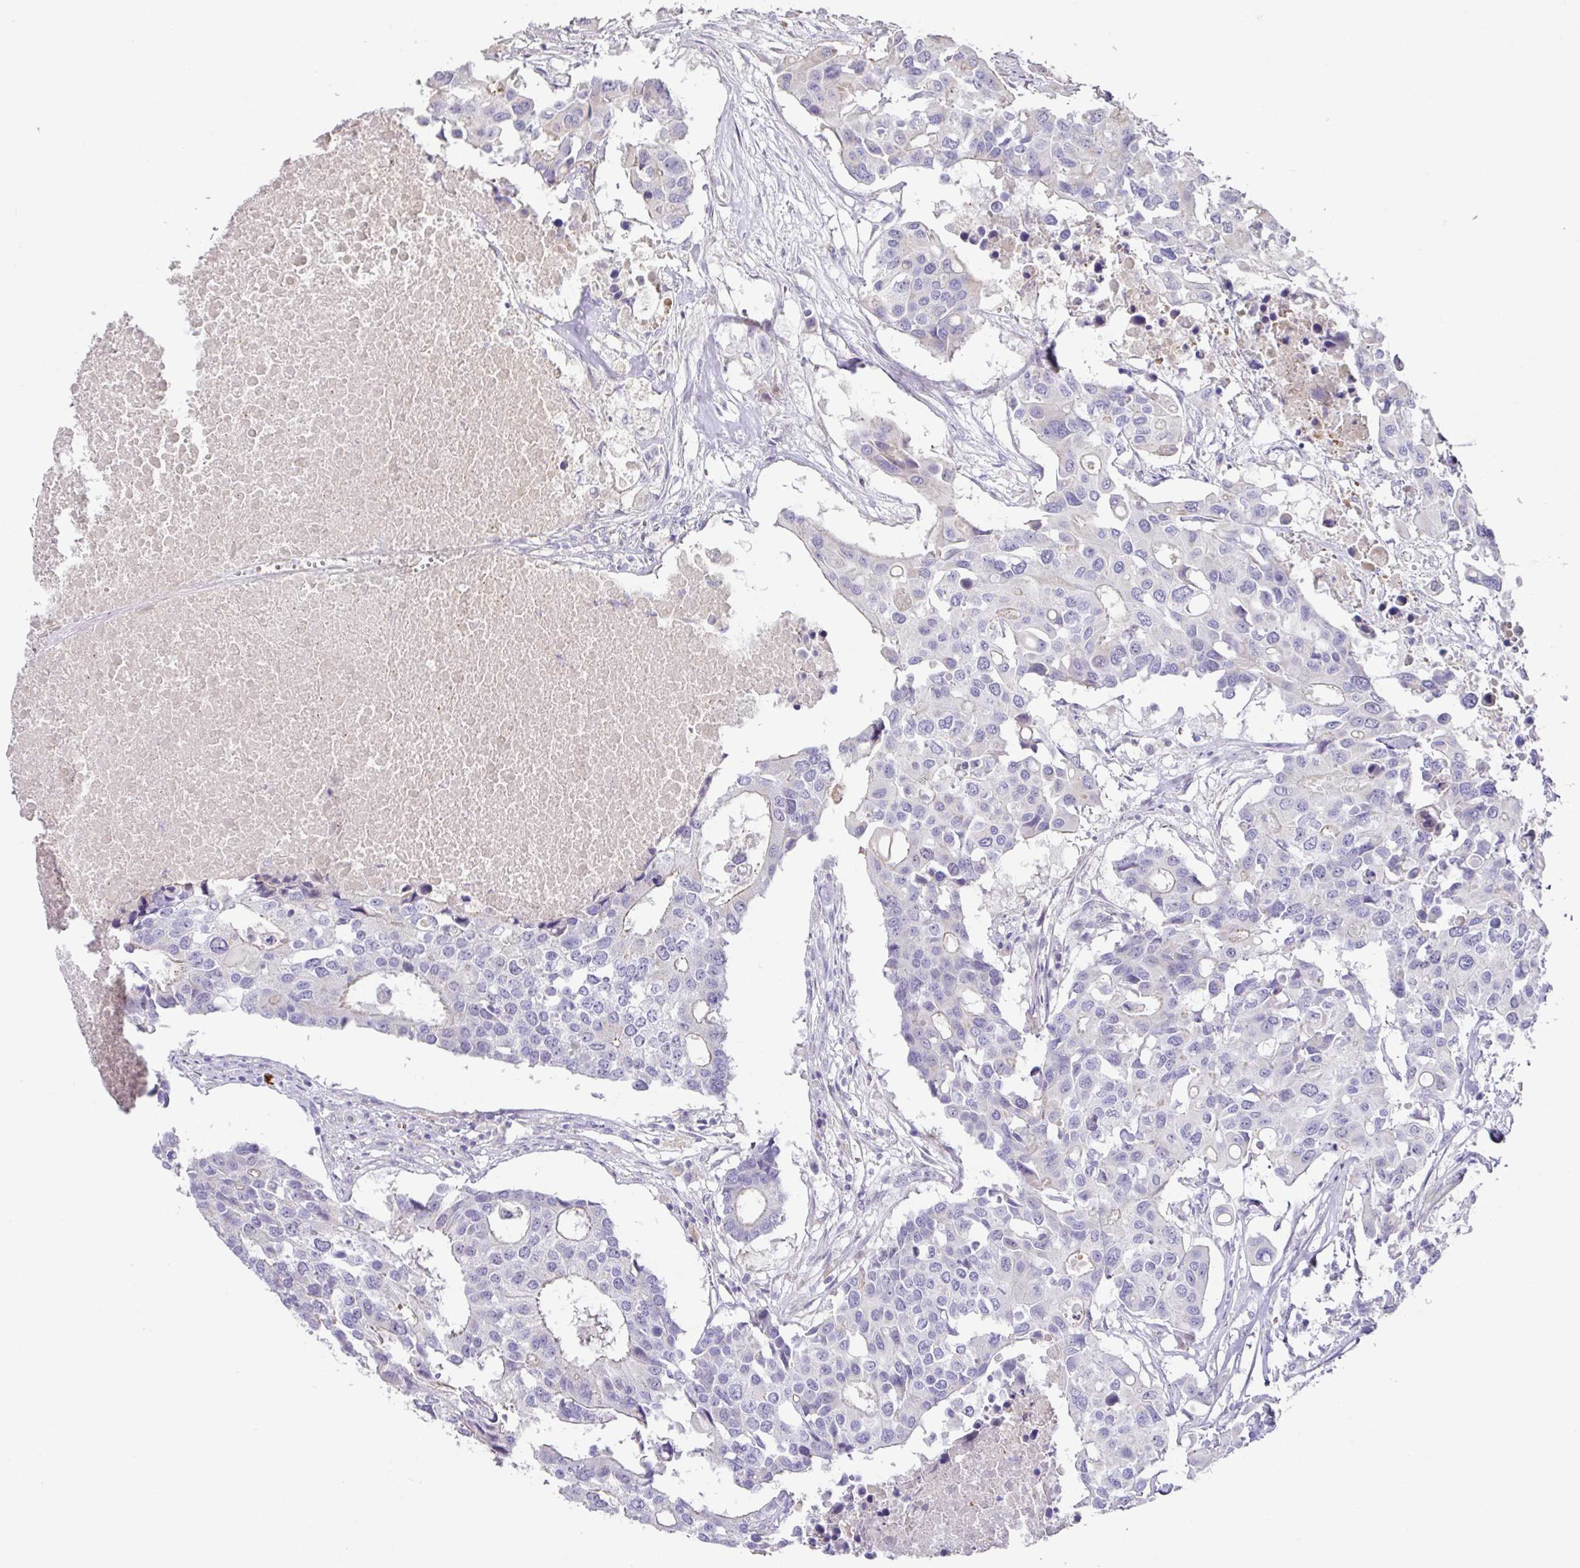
{"staining": {"intensity": "negative", "quantity": "none", "location": "none"}, "tissue": "colorectal cancer", "cell_type": "Tumor cells", "image_type": "cancer", "snomed": [{"axis": "morphology", "description": "Adenocarcinoma, NOS"}, {"axis": "topography", "description": "Colon"}], "caption": "Immunohistochemistry (IHC) histopathology image of neoplastic tissue: human colorectal cancer (adenocarcinoma) stained with DAB exhibits no significant protein staining in tumor cells.", "gene": "TARM1", "patient": {"sex": "male", "age": 77}}